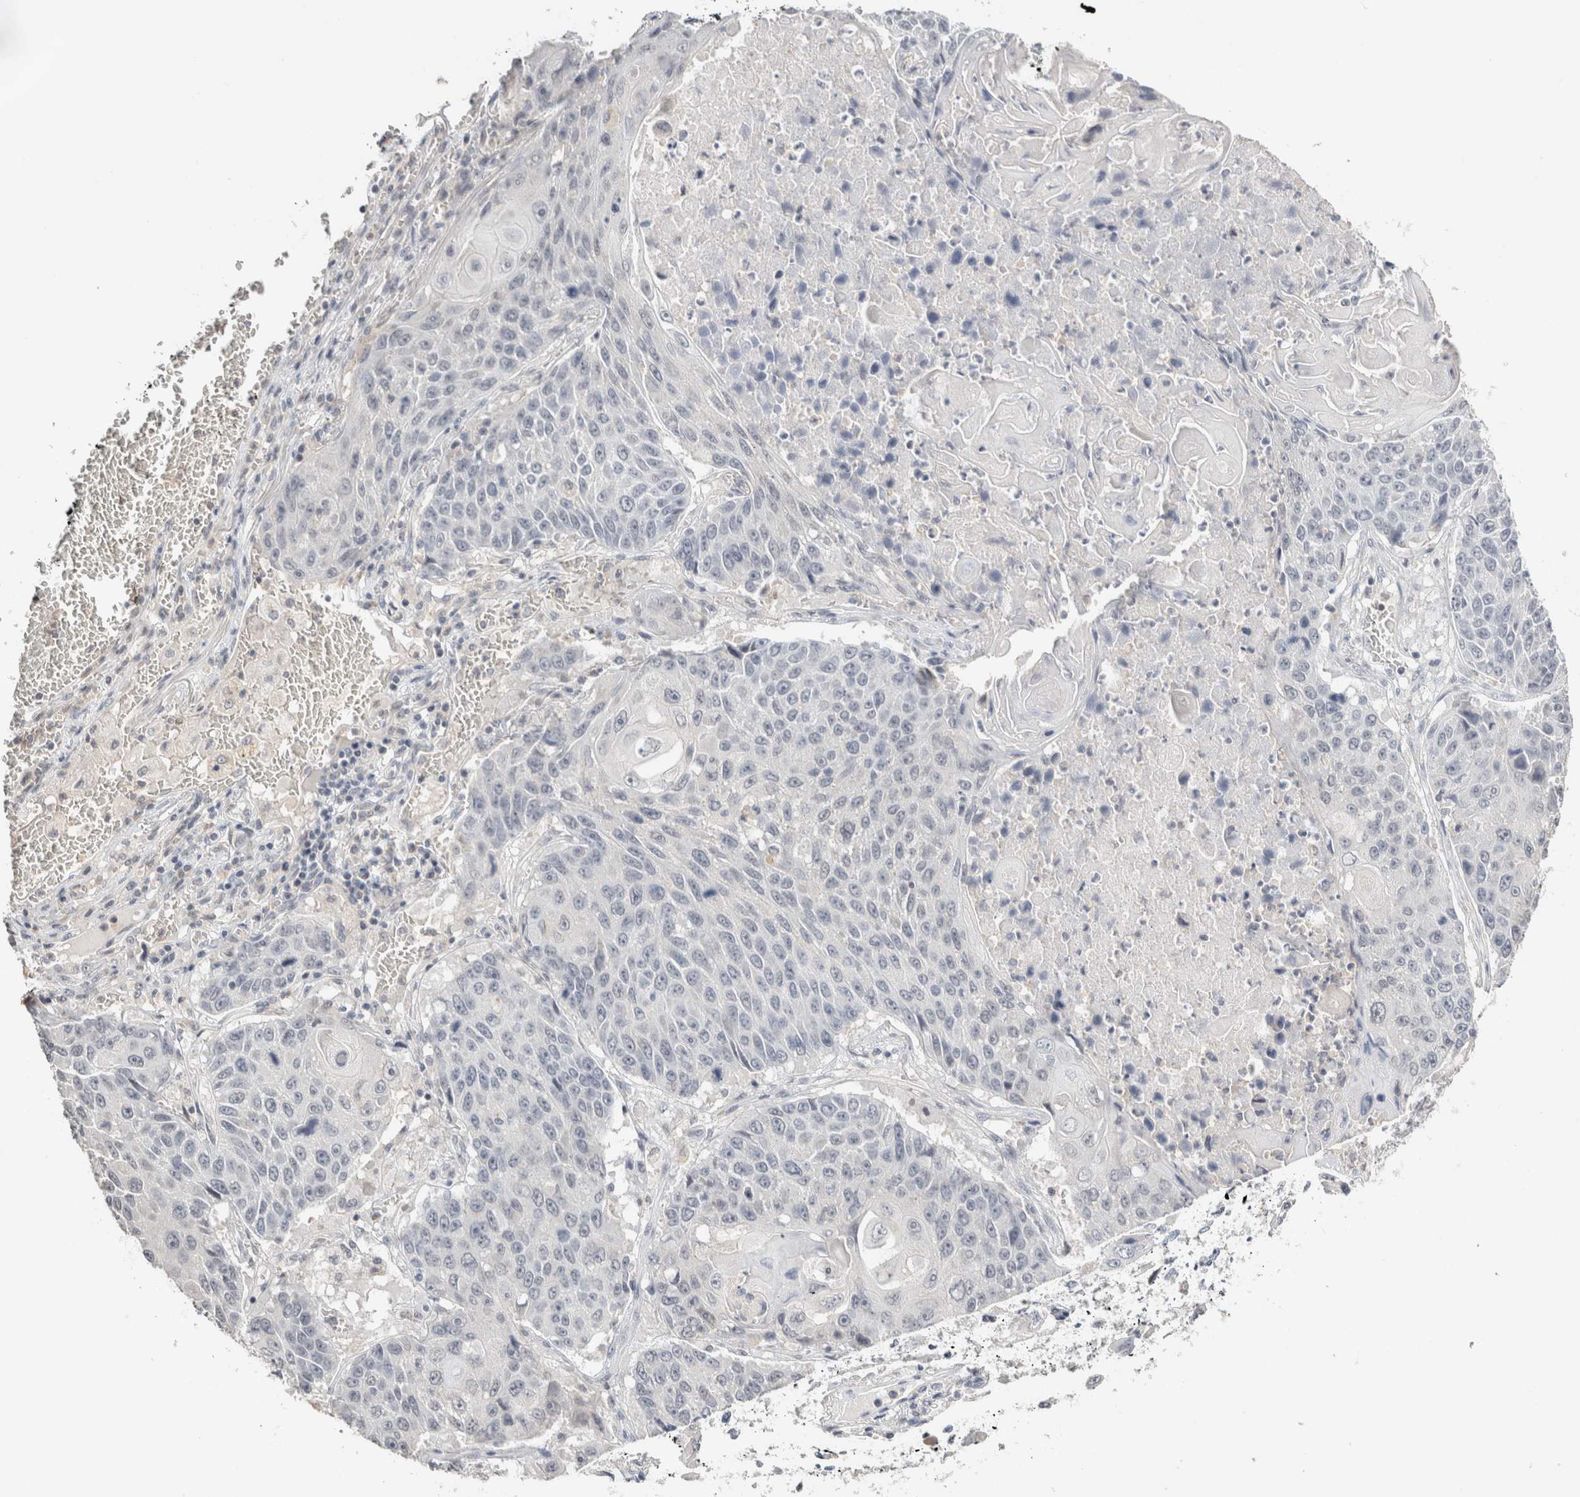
{"staining": {"intensity": "negative", "quantity": "none", "location": "none"}, "tissue": "lung cancer", "cell_type": "Tumor cells", "image_type": "cancer", "snomed": [{"axis": "morphology", "description": "Adenocarcinoma, NOS"}, {"axis": "topography", "description": "Lung"}], "caption": "Immunohistochemistry (IHC) histopathology image of lung cancer stained for a protein (brown), which displays no expression in tumor cells.", "gene": "CRAT", "patient": {"sex": "male", "age": 64}}